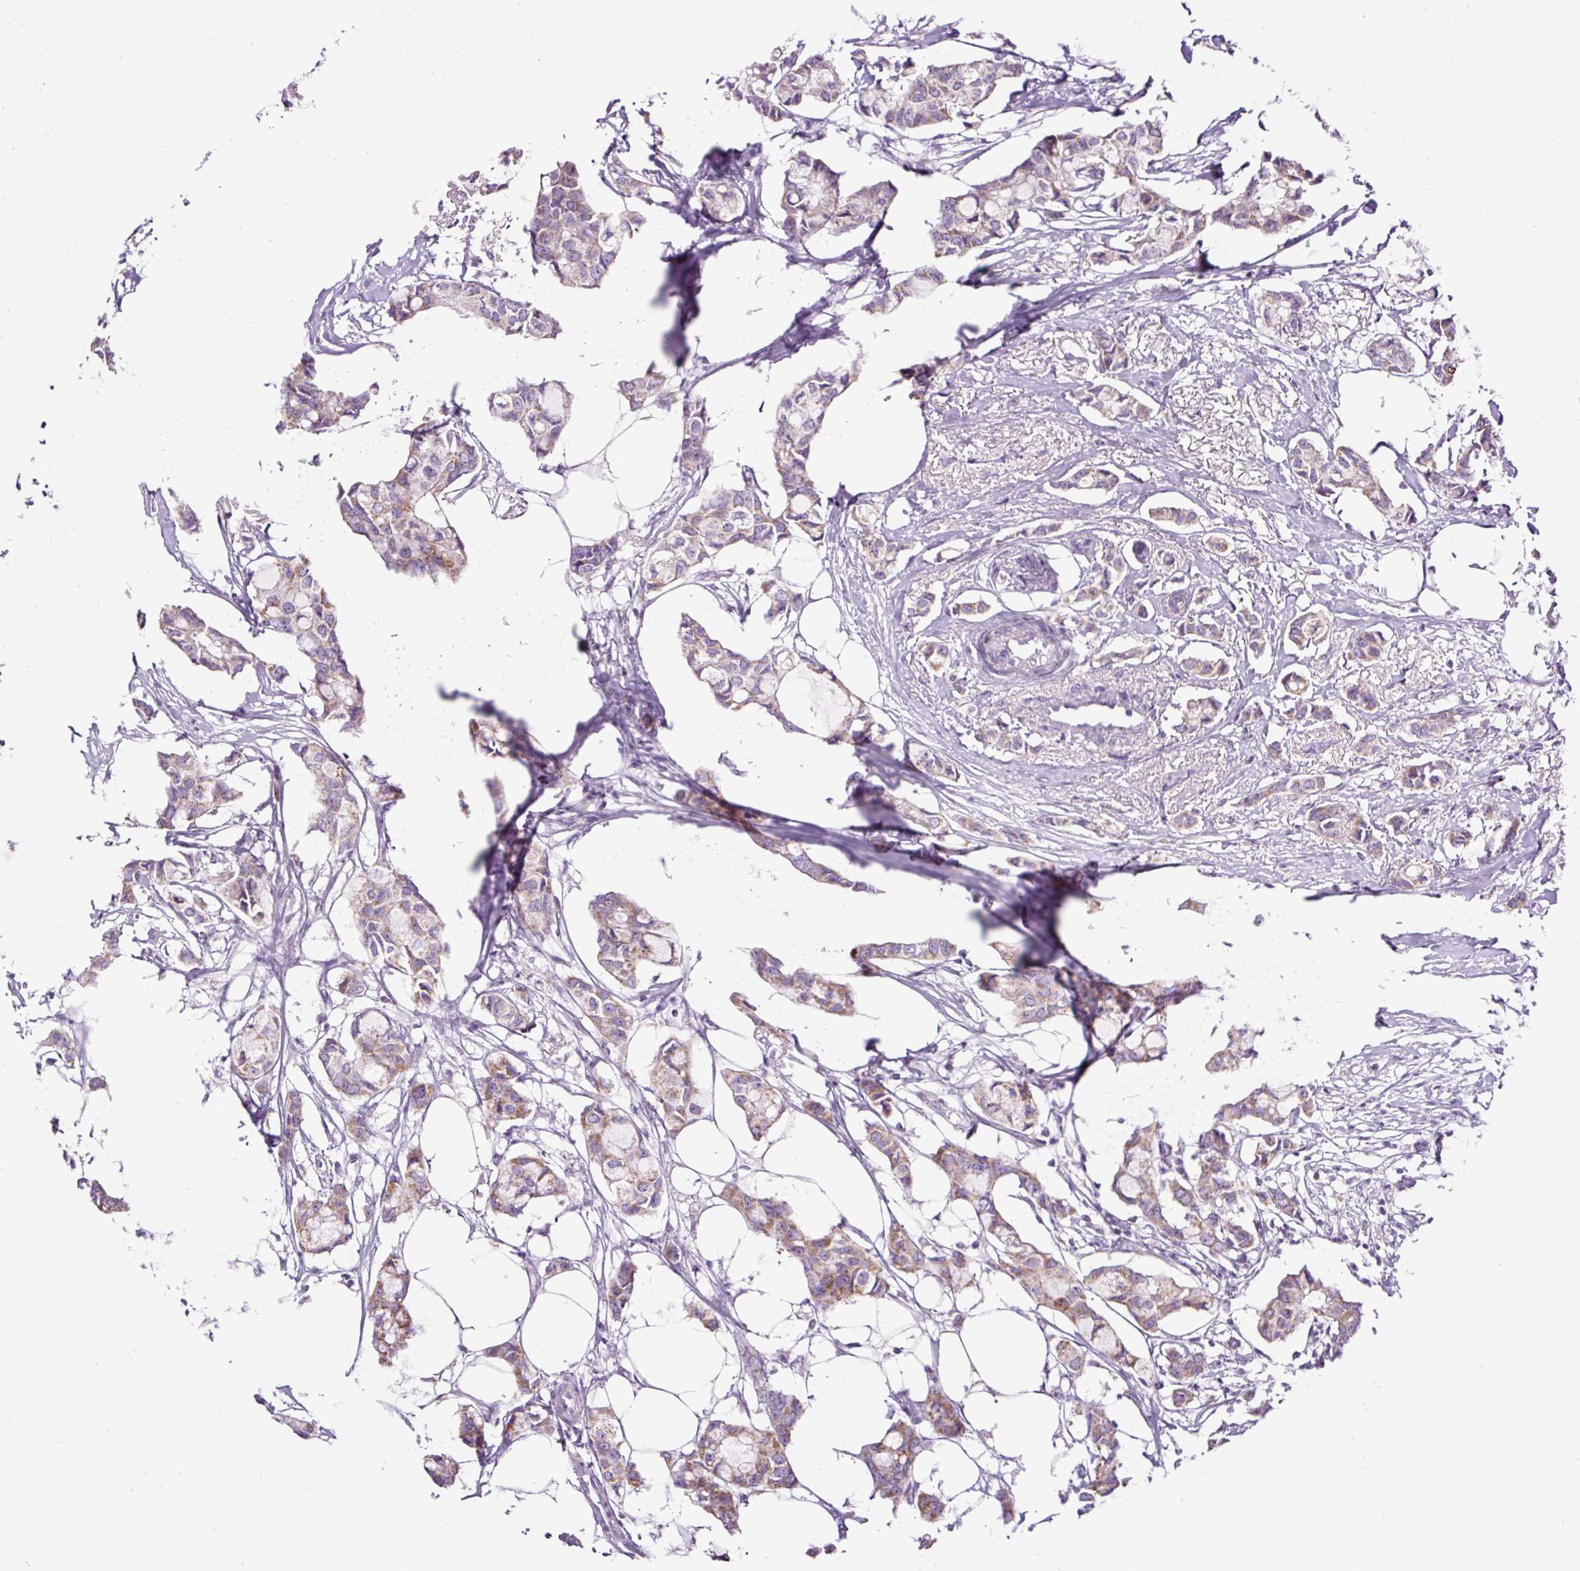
{"staining": {"intensity": "moderate", "quantity": "<25%", "location": "cytoplasmic/membranous"}, "tissue": "breast cancer", "cell_type": "Tumor cells", "image_type": "cancer", "snomed": [{"axis": "morphology", "description": "Duct carcinoma"}, {"axis": "topography", "description": "Breast"}], "caption": "IHC image of infiltrating ductal carcinoma (breast) stained for a protein (brown), which displays low levels of moderate cytoplasmic/membranous staining in approximately <25% of tumor cells.", "gene": "FMC1", "patient": {"sex": "female", "age": 73}}